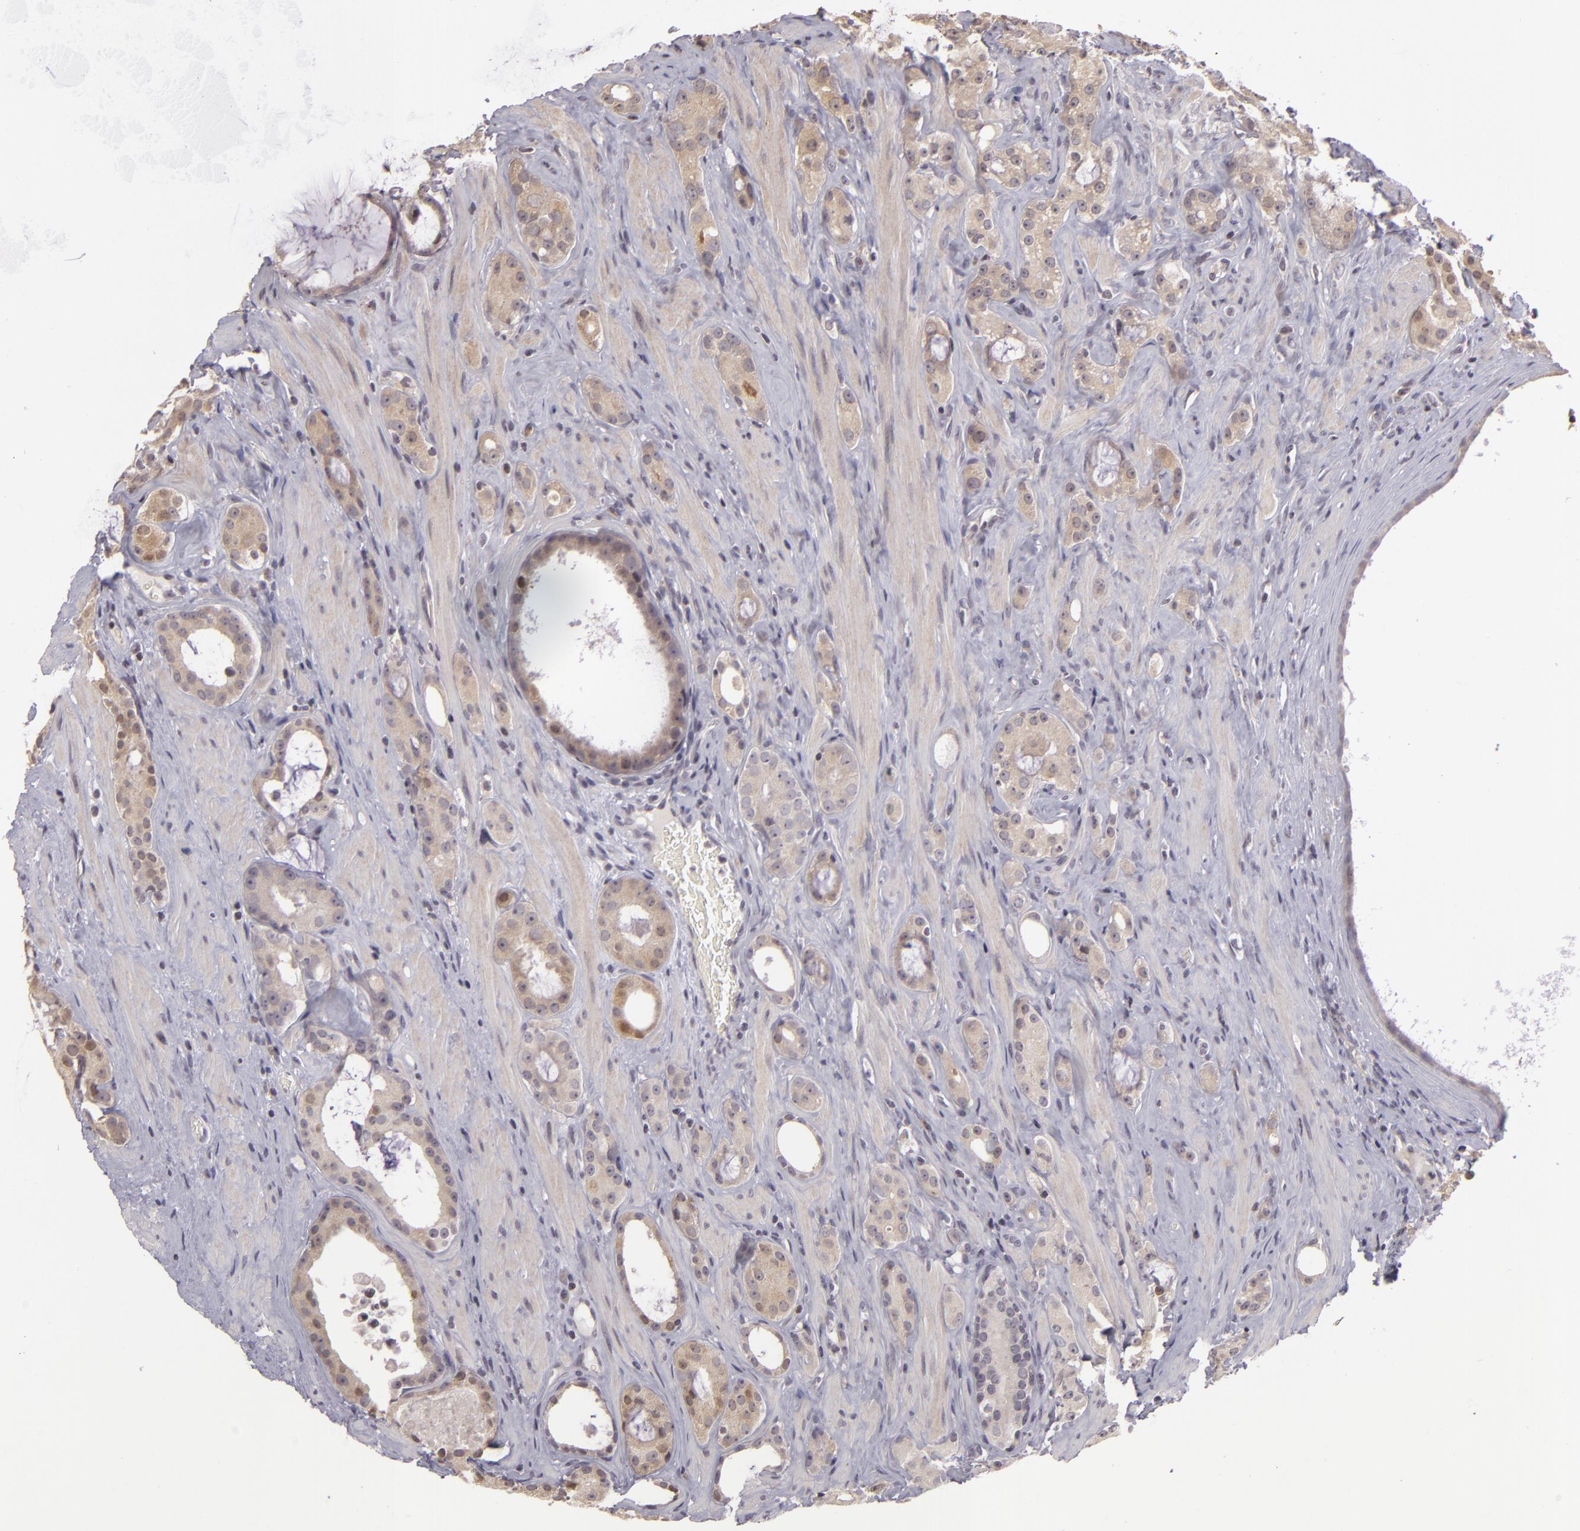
{"staining": {"intensity": "negative", "quantity": "none", "location": "none"}, "tissue": "prostate cancer", "cell_type": "Tumor cells", "image_type": "cancer", "snomed": [{"axis": "morphology", "description": "Adenocarcinoma, Medium grade"}, {"axis": "topography", "description": "Prostate"}], "caption": "This is an immunohistochemistry photomicrograph of human prostate cancer. There is no expression in tumor cells.", "gene": "AKAP6", "patient": {"sex": "male", "age": 73}}